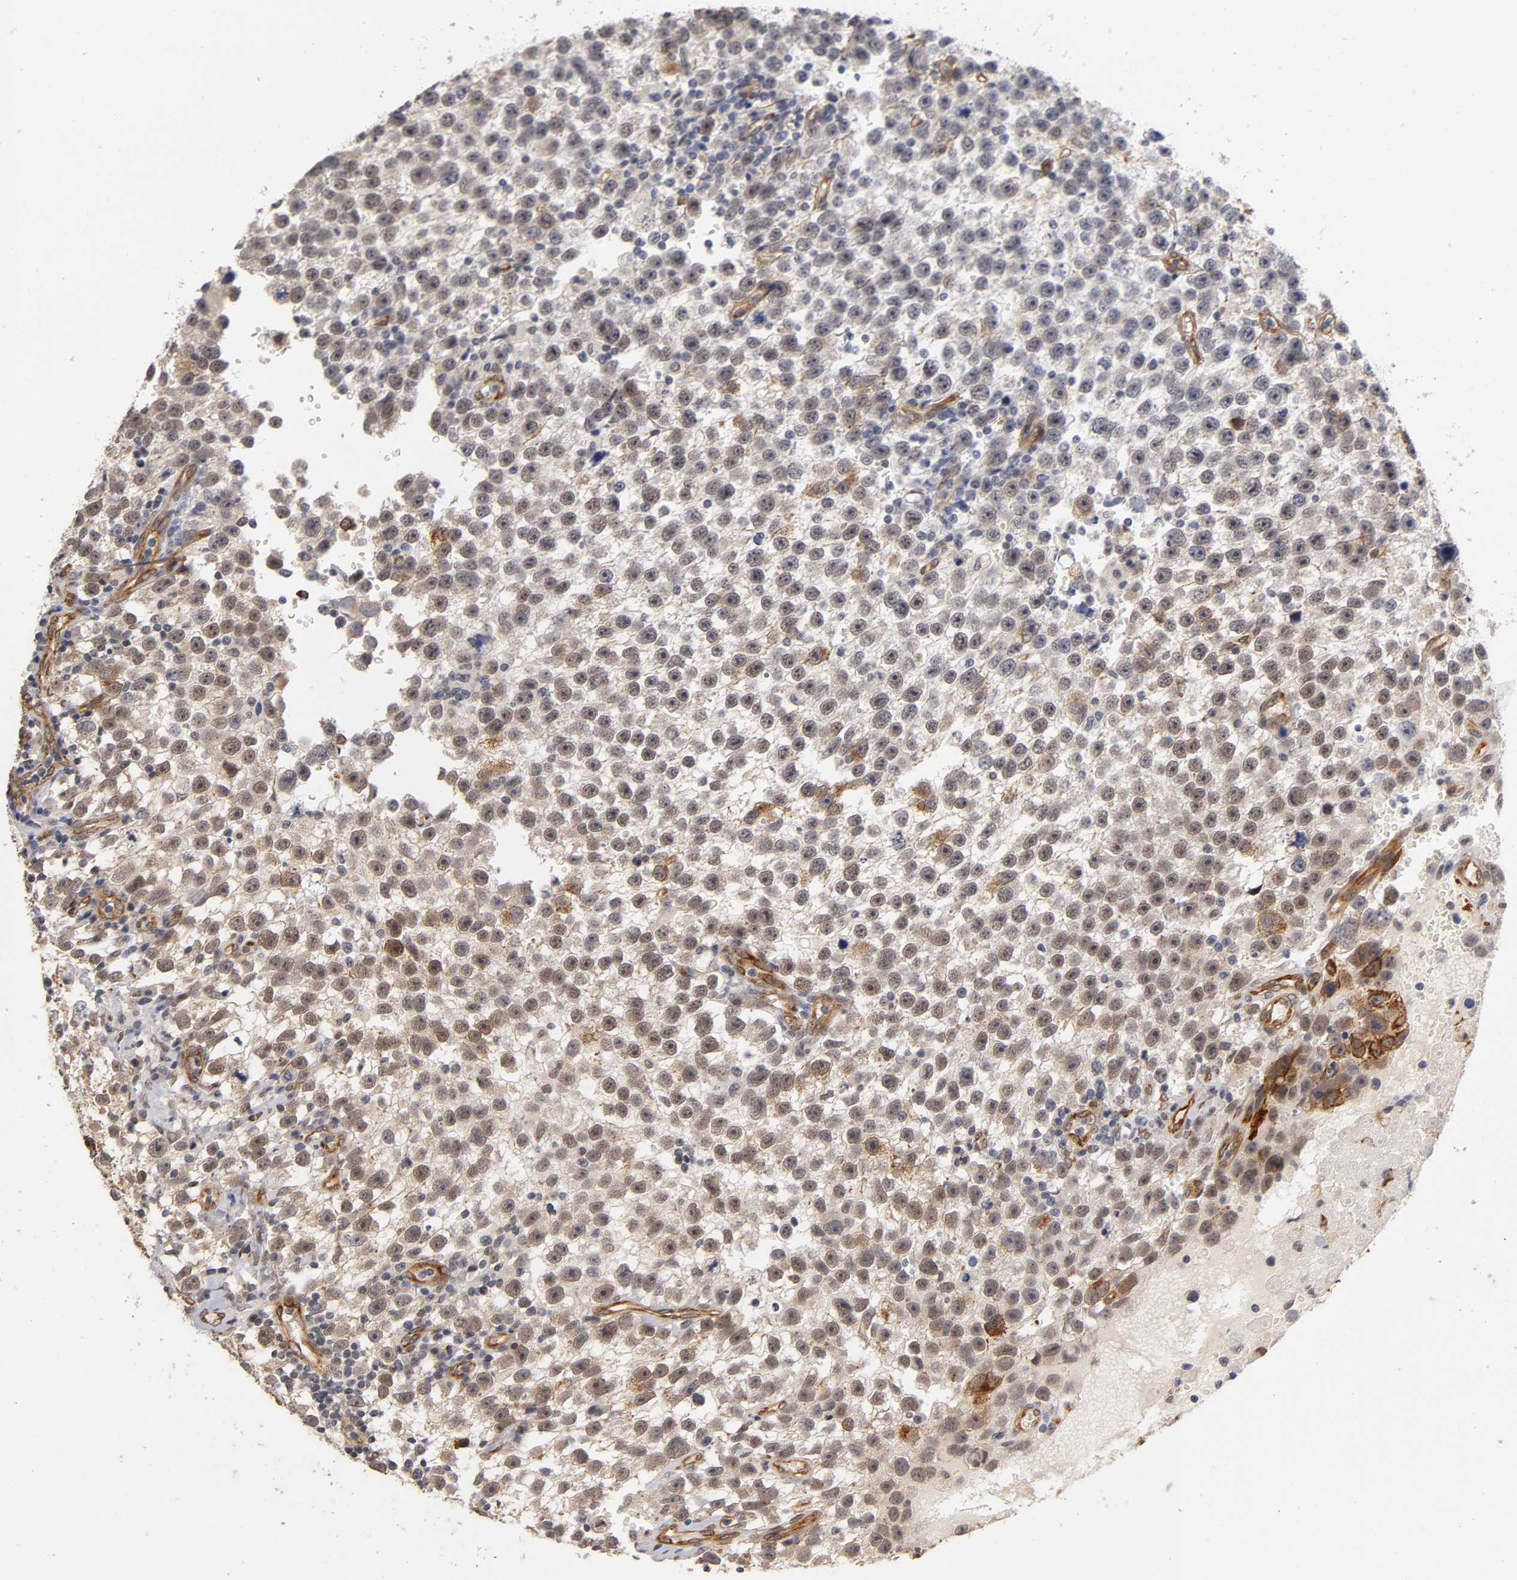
{"staining": {"intensity": "weak", "quantity": "<25%", "location": "cytoplasmic/membranous"}, "tissue": "testis cancer", "cell_type": "Tumor cells", "image_type": "cancer", "snomed": [{"axis": "morphology", "description": "Seminoma, NOS"}, {"axis": "topography", "description": "Testis"}], "caption": "Seminoma (testis) stained for a protein using IHC reveals no positivity tumor cells.", "gene": "LAMB1", "patient": {"sex": "male", "age": 33}}